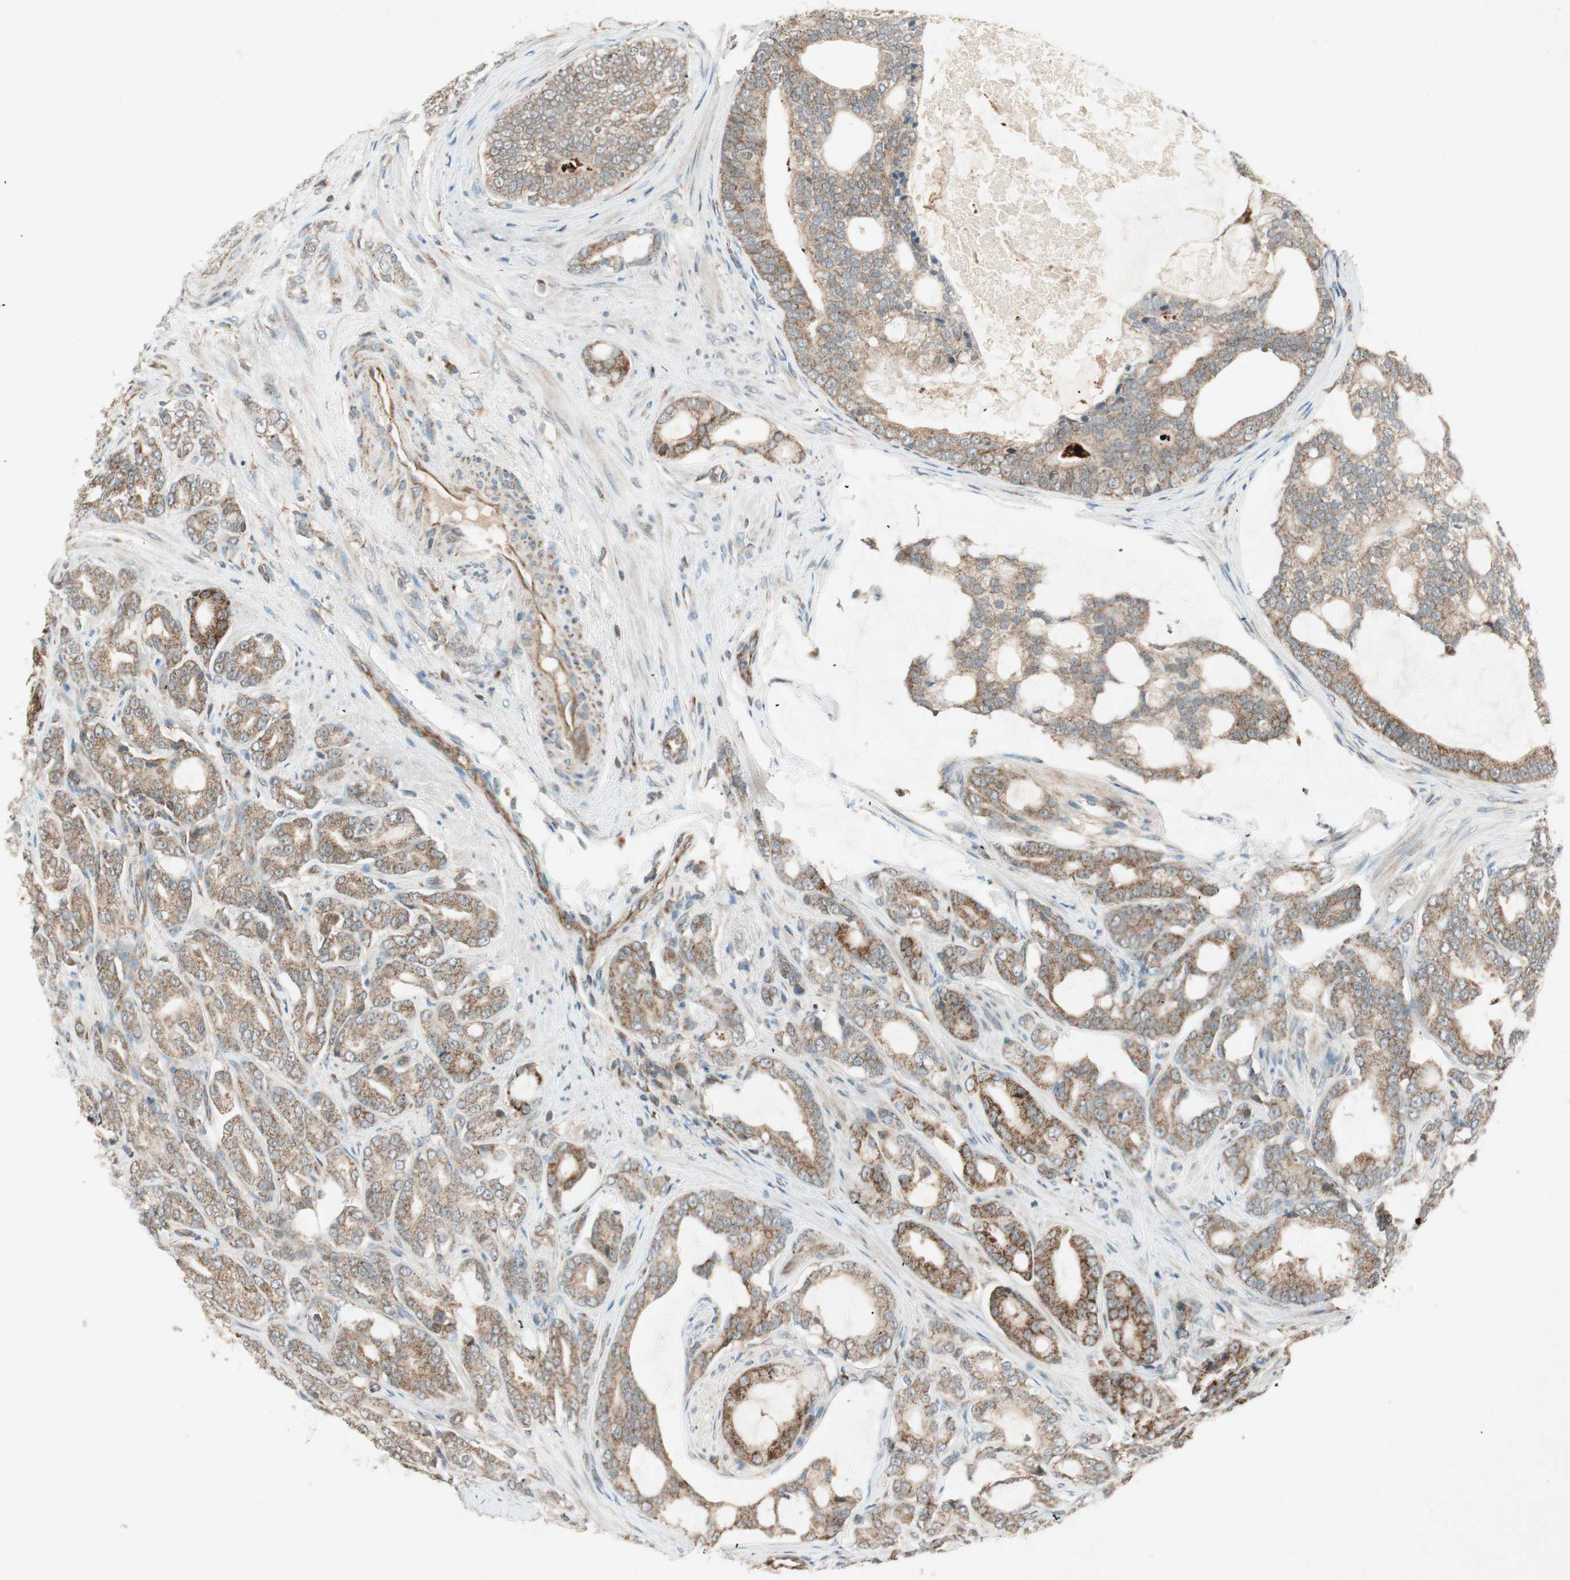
{"staining": {"intensity": "strong", "quantity": ">75%", "location": "cytoplasmic/membranous"}, "tissue": "prostate cancer", "cell_type": "Tumor cells", "image_type": "cancer", "snomed": [{"axis": "morphology", "description": "Adenocarcinoma, Low grade"}, {"axis": "topography", "description": "Prostate"}], "caption": "Prostate cancer tissue reveals strong cytoplasmic/membranous expression in about >75% of tumor cells", "gene": "CHADL", "patient": {"sex": "male", "age": 58}}